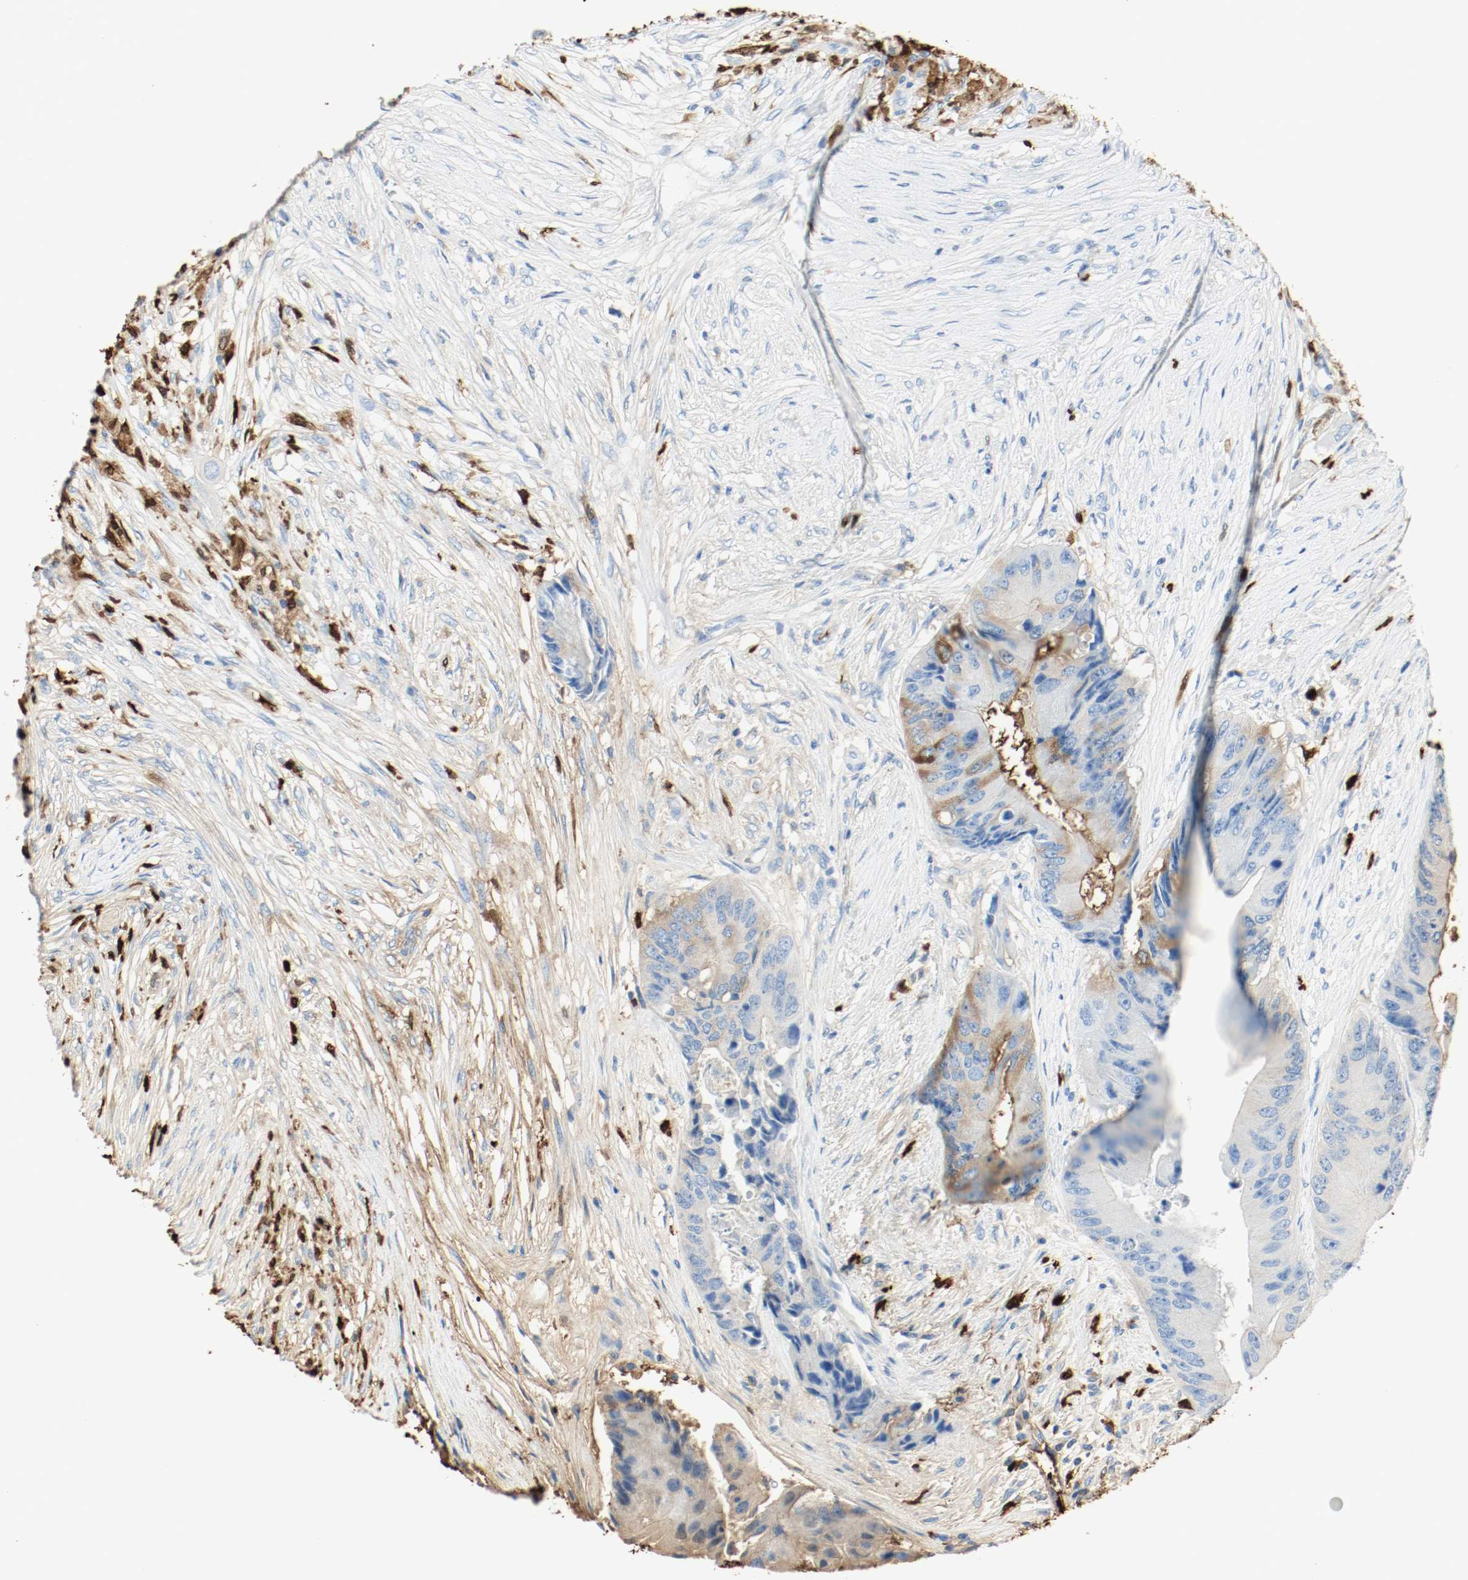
{"staining": {"intensity": "weak", "quantity": "25%-75%", "location": "cytoplasmic/membranous"}, "tissue": "colorectal cancer", "cell_type": "Tumor cells", "image_type": "cancer", "snomed": [{"axis": "morphology", "description": "Adenocarcinoma, NOS"}, {"axis": "topography", "description": "Colon"}], "caption": "Immunohistochemical staining of adenocarcinoma (colorectal) demonstrates low levels of weak cytoplasmic/membranous expression in about 25%-75% of tumor cells.", "gene": "S100A9", "patient": {"sex": "male", "age": 71}}